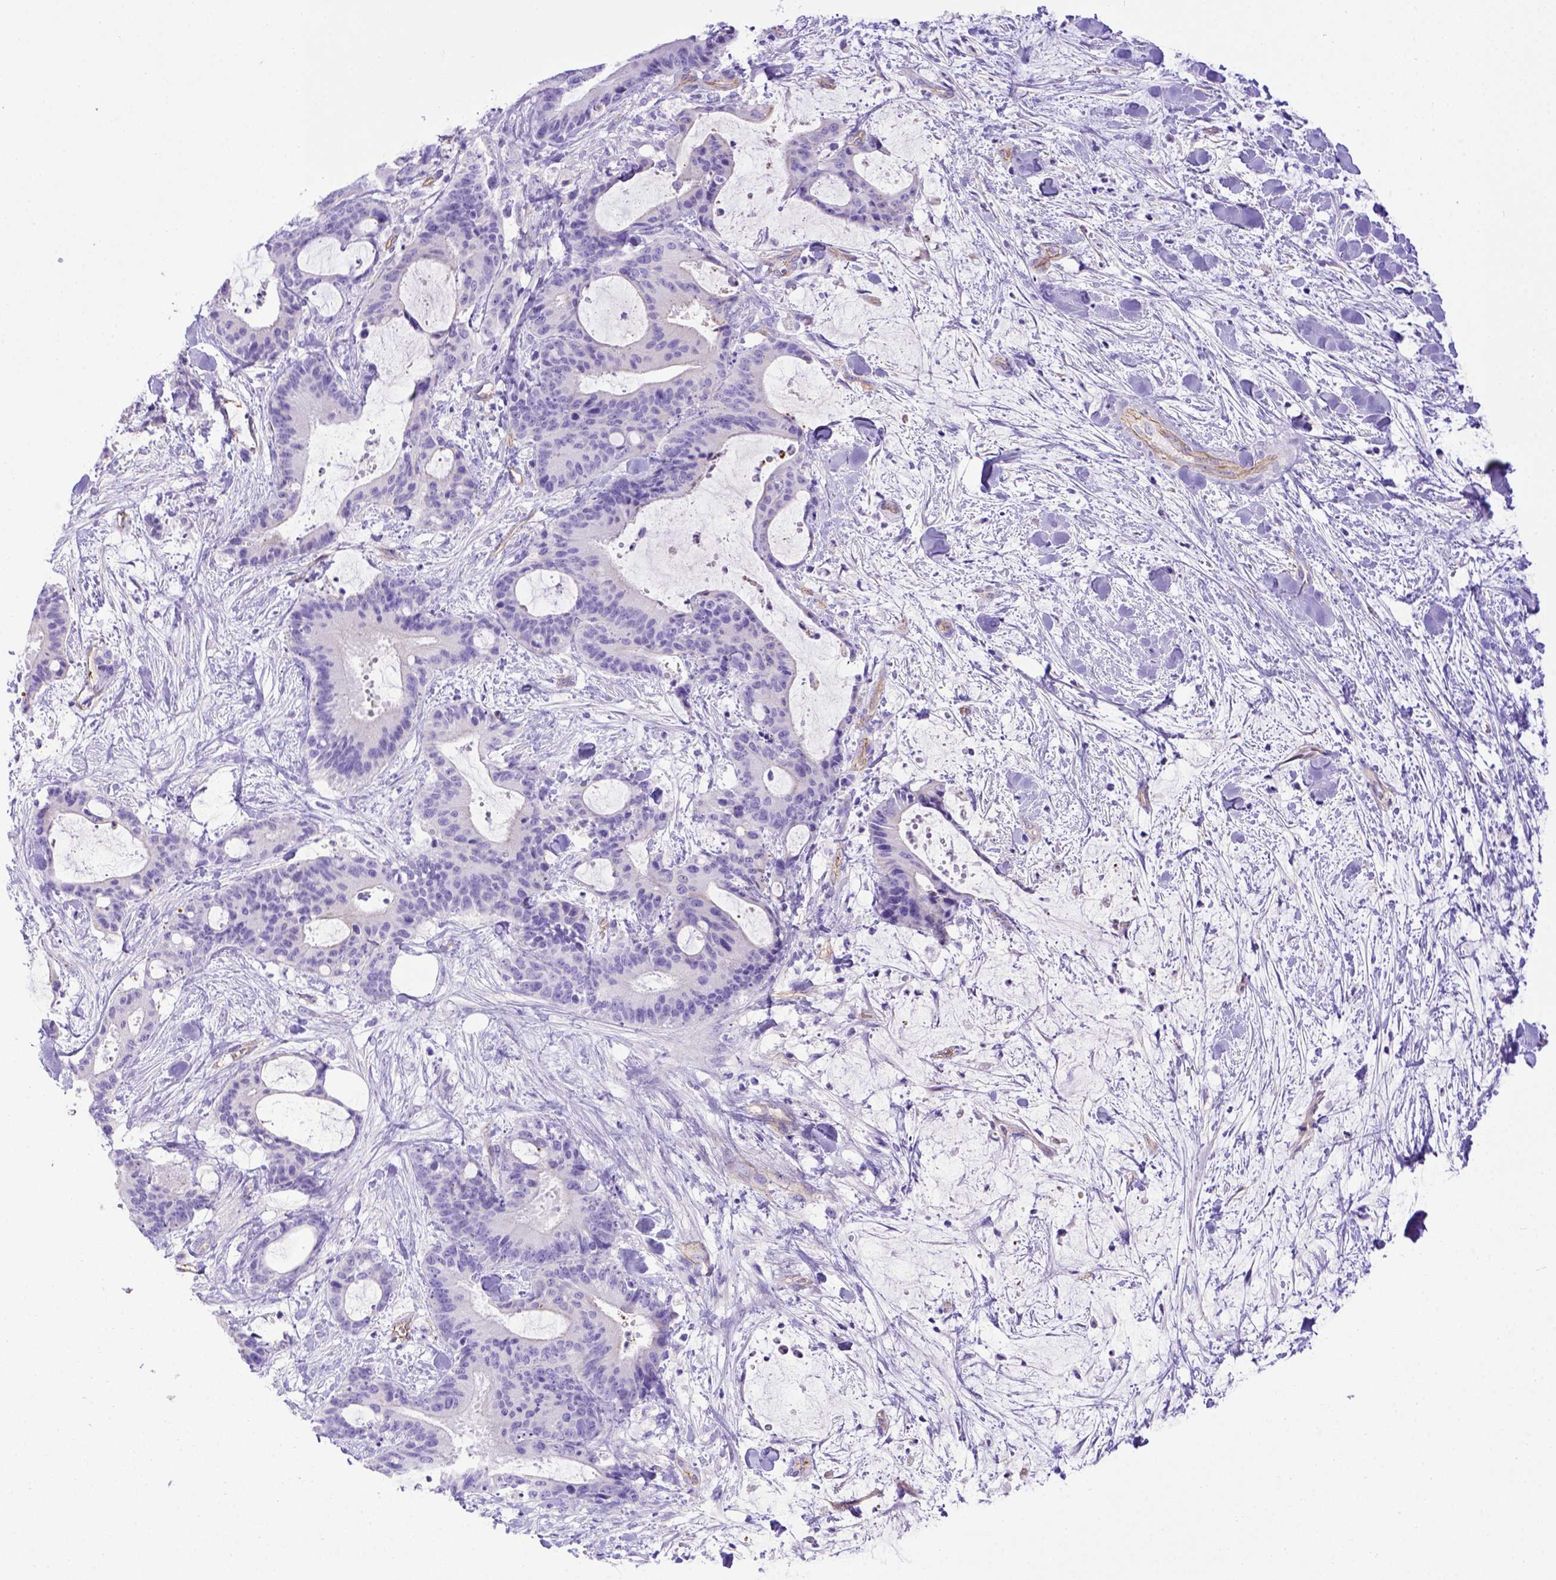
{"staining": {"intensity": "negative", "quantity": "none", "location": "none"}, "tissue": "liver cancer", "cell_type": "Tumor cells", "image_type": "cancer", "snomed": [{"axis": "morphology", "description": "Cholangiocarcinoma"}, {"axis": "topography", "description": "Liver"}], "caption": "Tumor cells are negative for brown protein staining in liver cholangiocarcinoma. (IHC, brightfield microscopy, high magnification).", "gene": "LRRC18", "patient": {"sex": "female", "age": 73}}